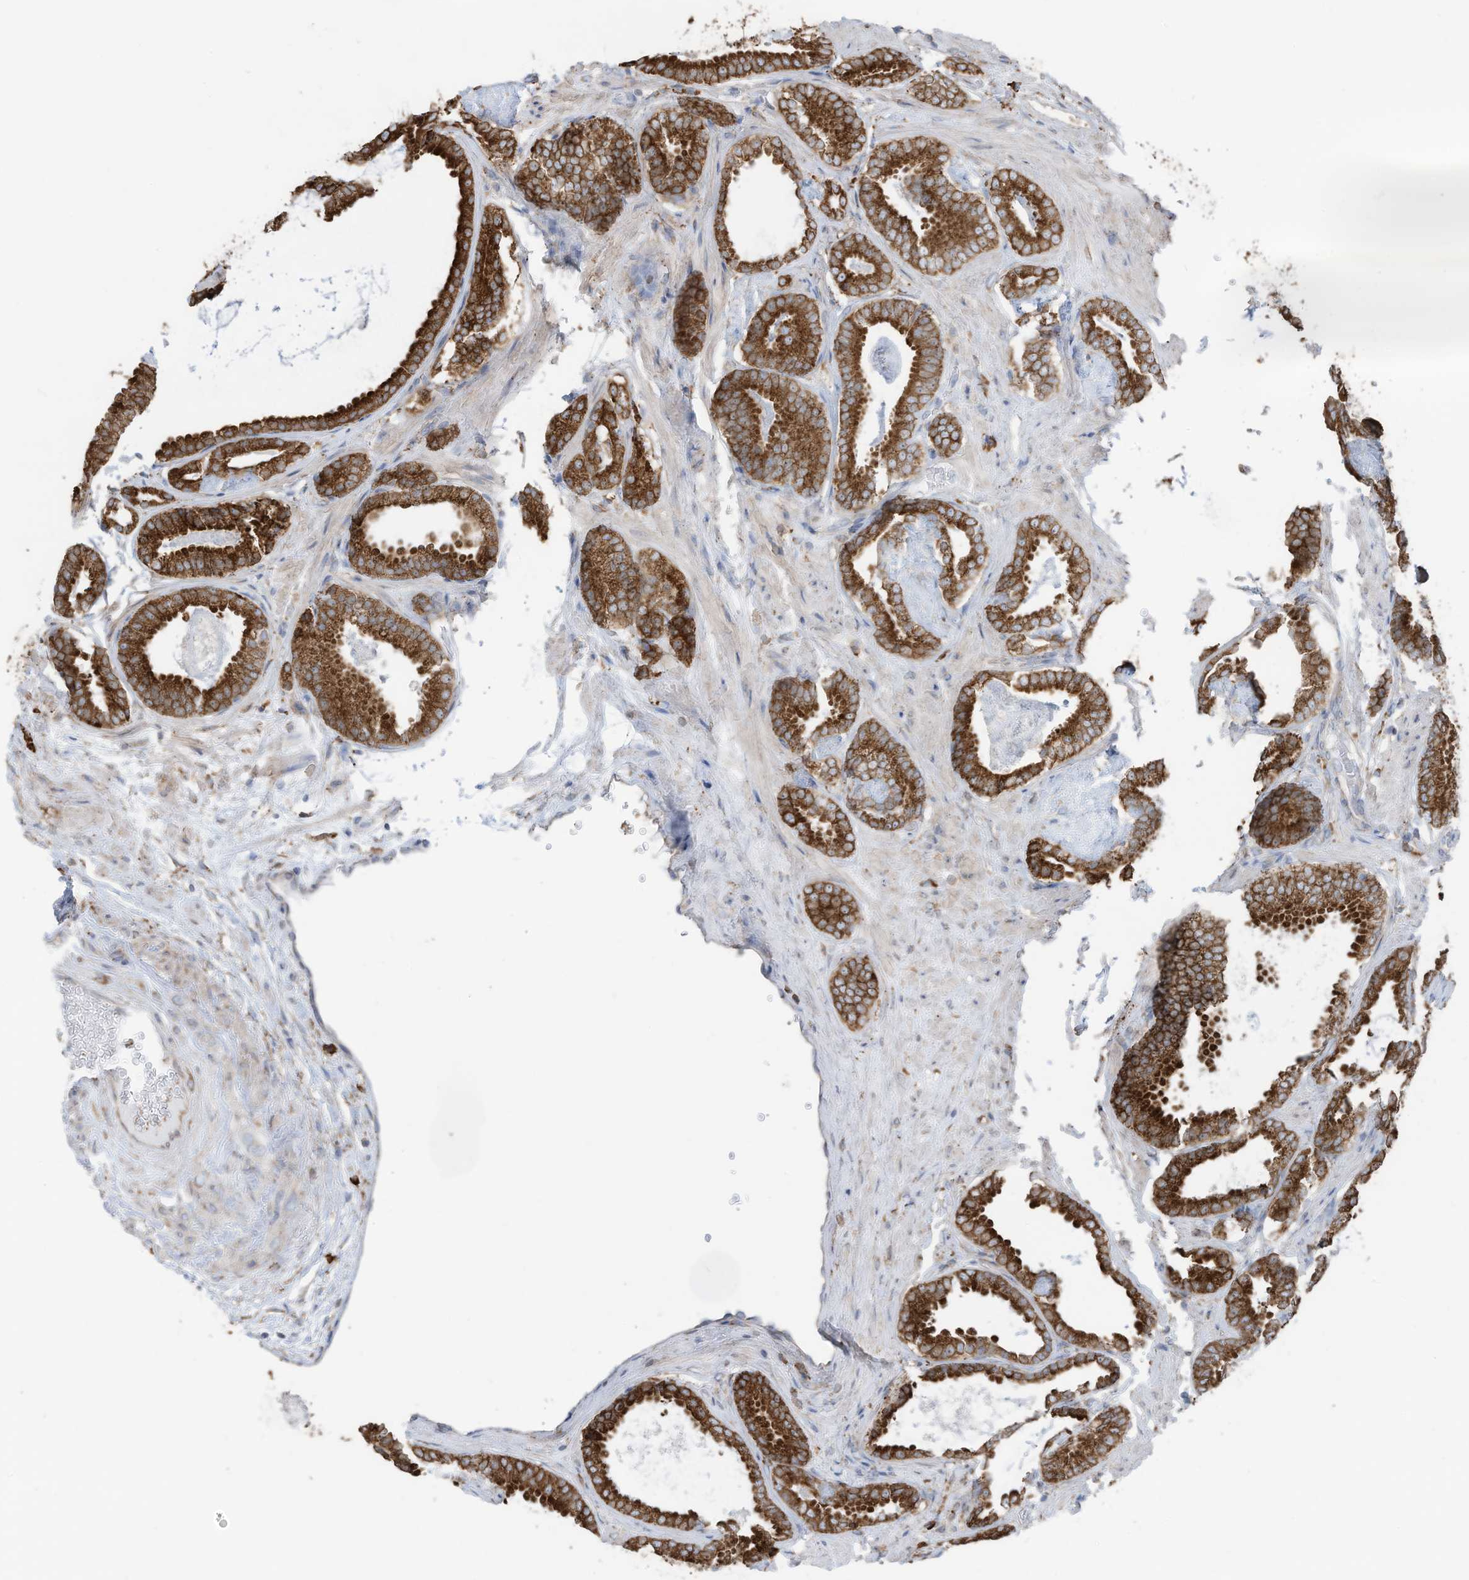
{"staining": {"intensity": "strong", "quantity": ">75%", "location": "cytoplasmic/membranous"}, "tissue": "prostate cancer", "cell_type": "Tumor cells", "image_type": "cancer", "snomed": [{"axis": "morphology", "description": "Adenocarcinoma, Low grade"}, {"axis": "topography", "description": "Prostate"}], "caption": "Prostate low-grade adenocarcinoma stained with a protein marker exhibits strong staining in tumor cells.", "gene": "ZNF354C", "patient": {"sex": "male", "age": 71}}